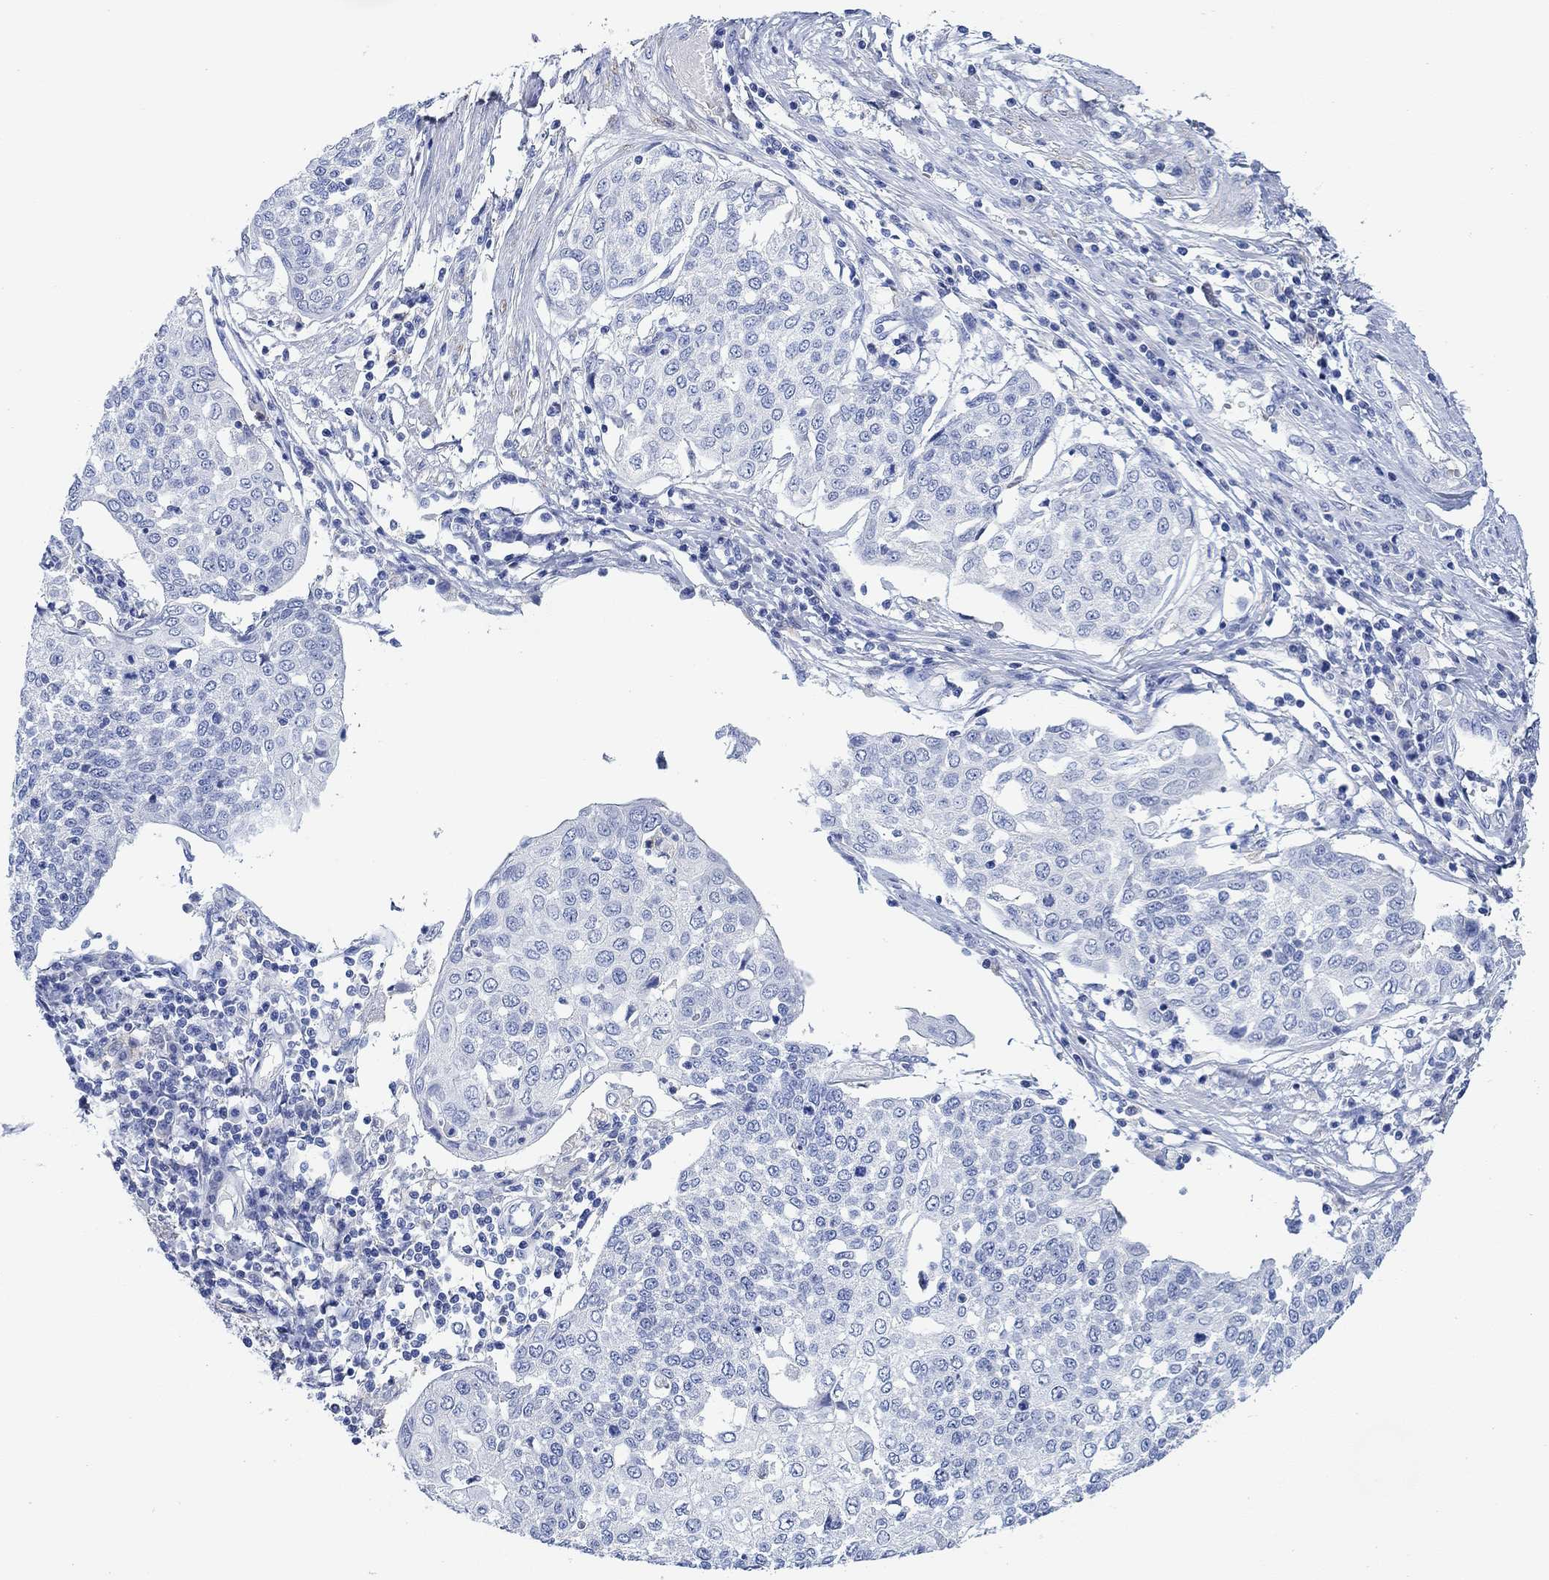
{"staining": {"intensity": "negative", "quantity": "none", "location": "none"}, "tissue": "cervical cancer", "cell_type": "Tumor cells", "image_type": "cancer", "snomed": [{"axis": "morphology", "description": "Squamous cell carcinoma, NOS"}, {"axis": "topography", "description": "Cervix"}], "caption": "DAB (3,3'-diaminobenzidine) immunohistochemical staining of cervical cancer (squamous cell carcinoma) shows no significant expression in tumor cells.", "gene": "PPP1R17", "patient": {"sex": "female", "age": 34}}